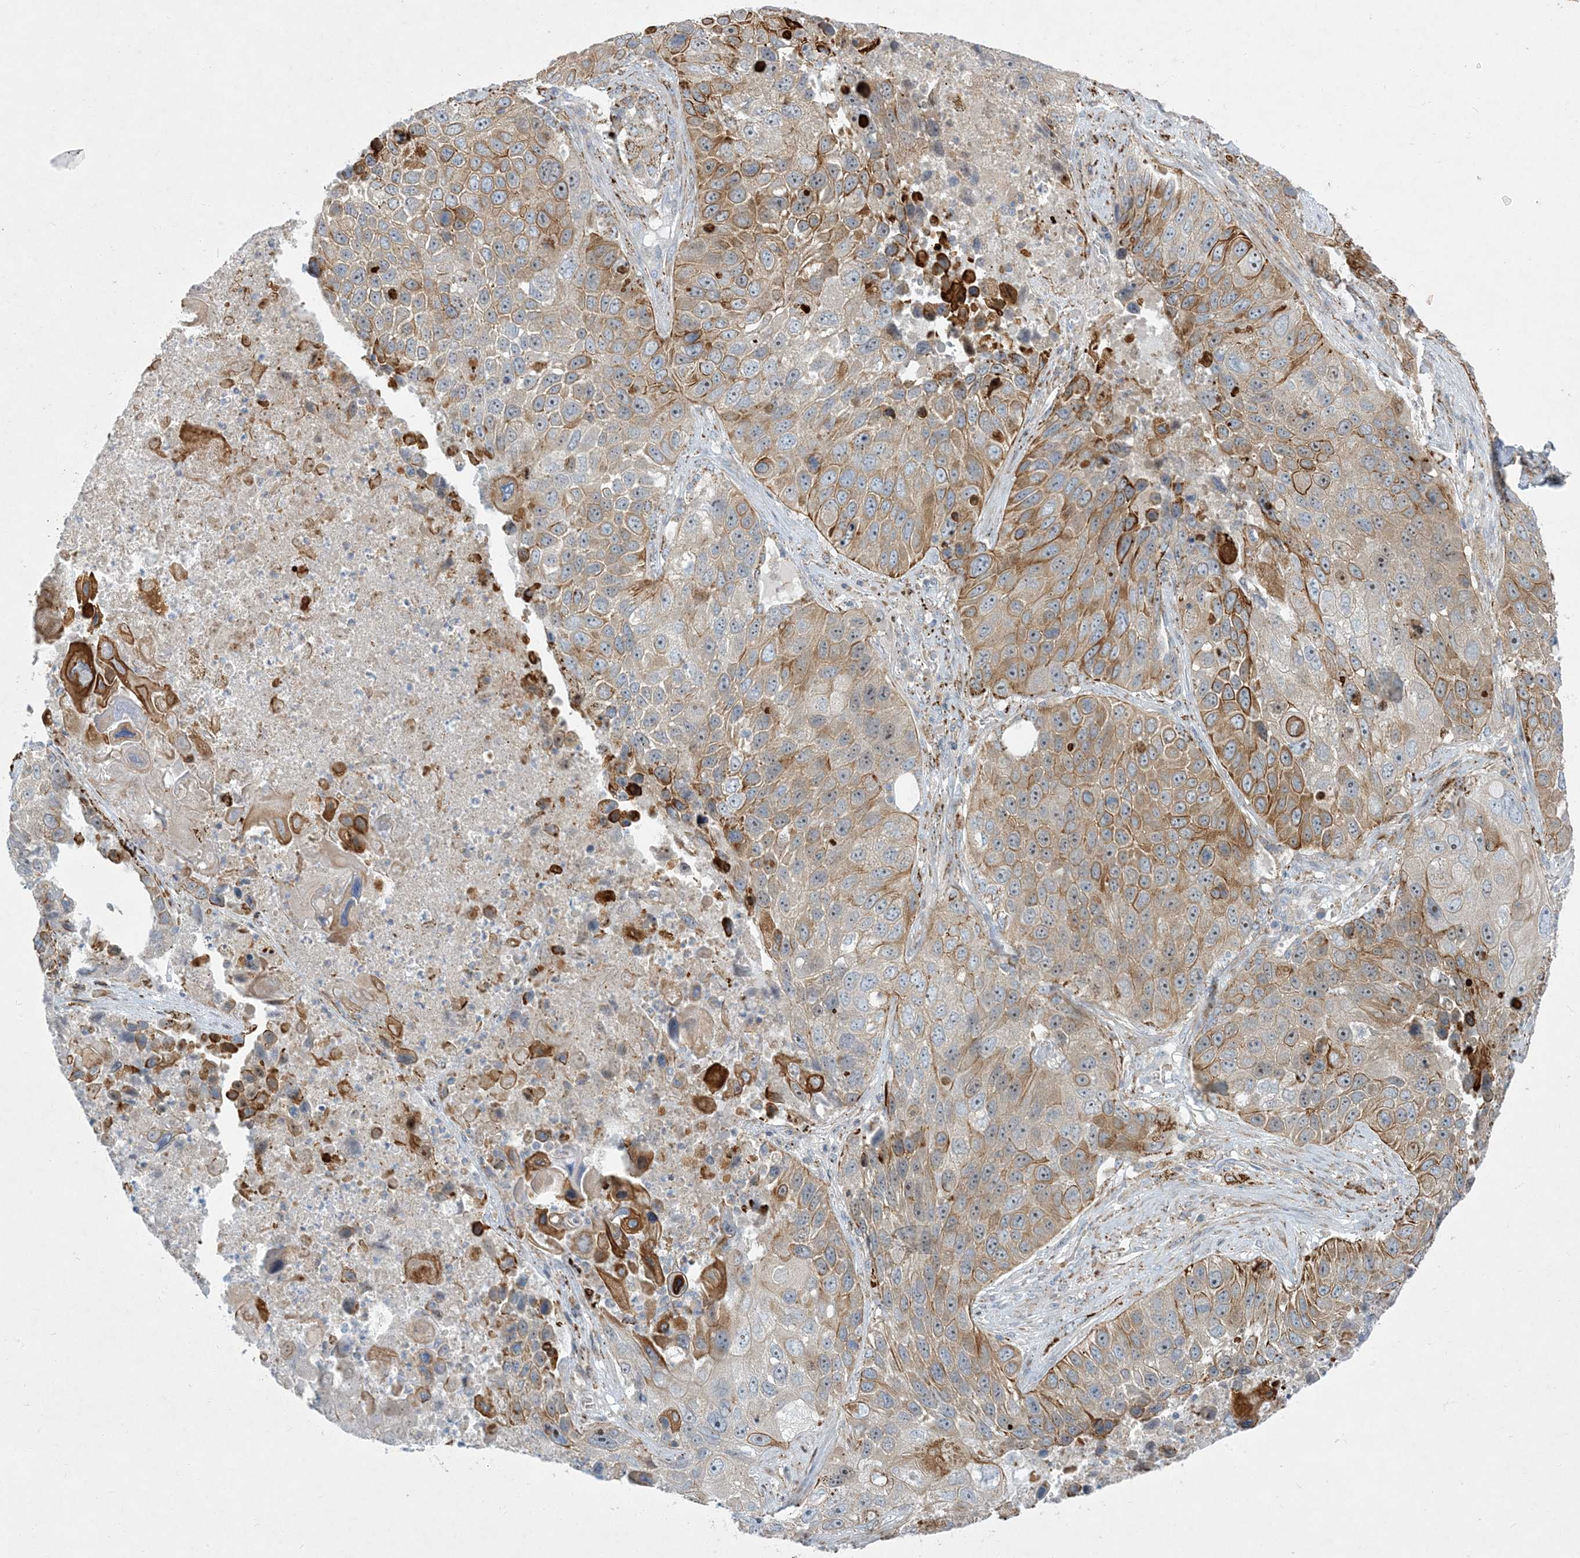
{"staining": {"intensity": "moderate", "quantity": "25%-75%", "location": "cytoplasmic/membranous"}, "tissue": "lung cancer", "cell_type": "Tumor cells", "image_type": "cancer", "snomed": [{"axis": "morphology", "description": "Squamous cell carcinoma, NOS"}, {"axis": "topography", "description": "Lung"}], "caption": "Immunohistochemical staining of lung cancer (squamous cell carcinoma) displays medium levels of moderate cytoplasmic/membranous protein expression in approximately 25%-75% of tumor cells.", "gene": "LTN1", "patient": {"sex": "male", "age": 61}}